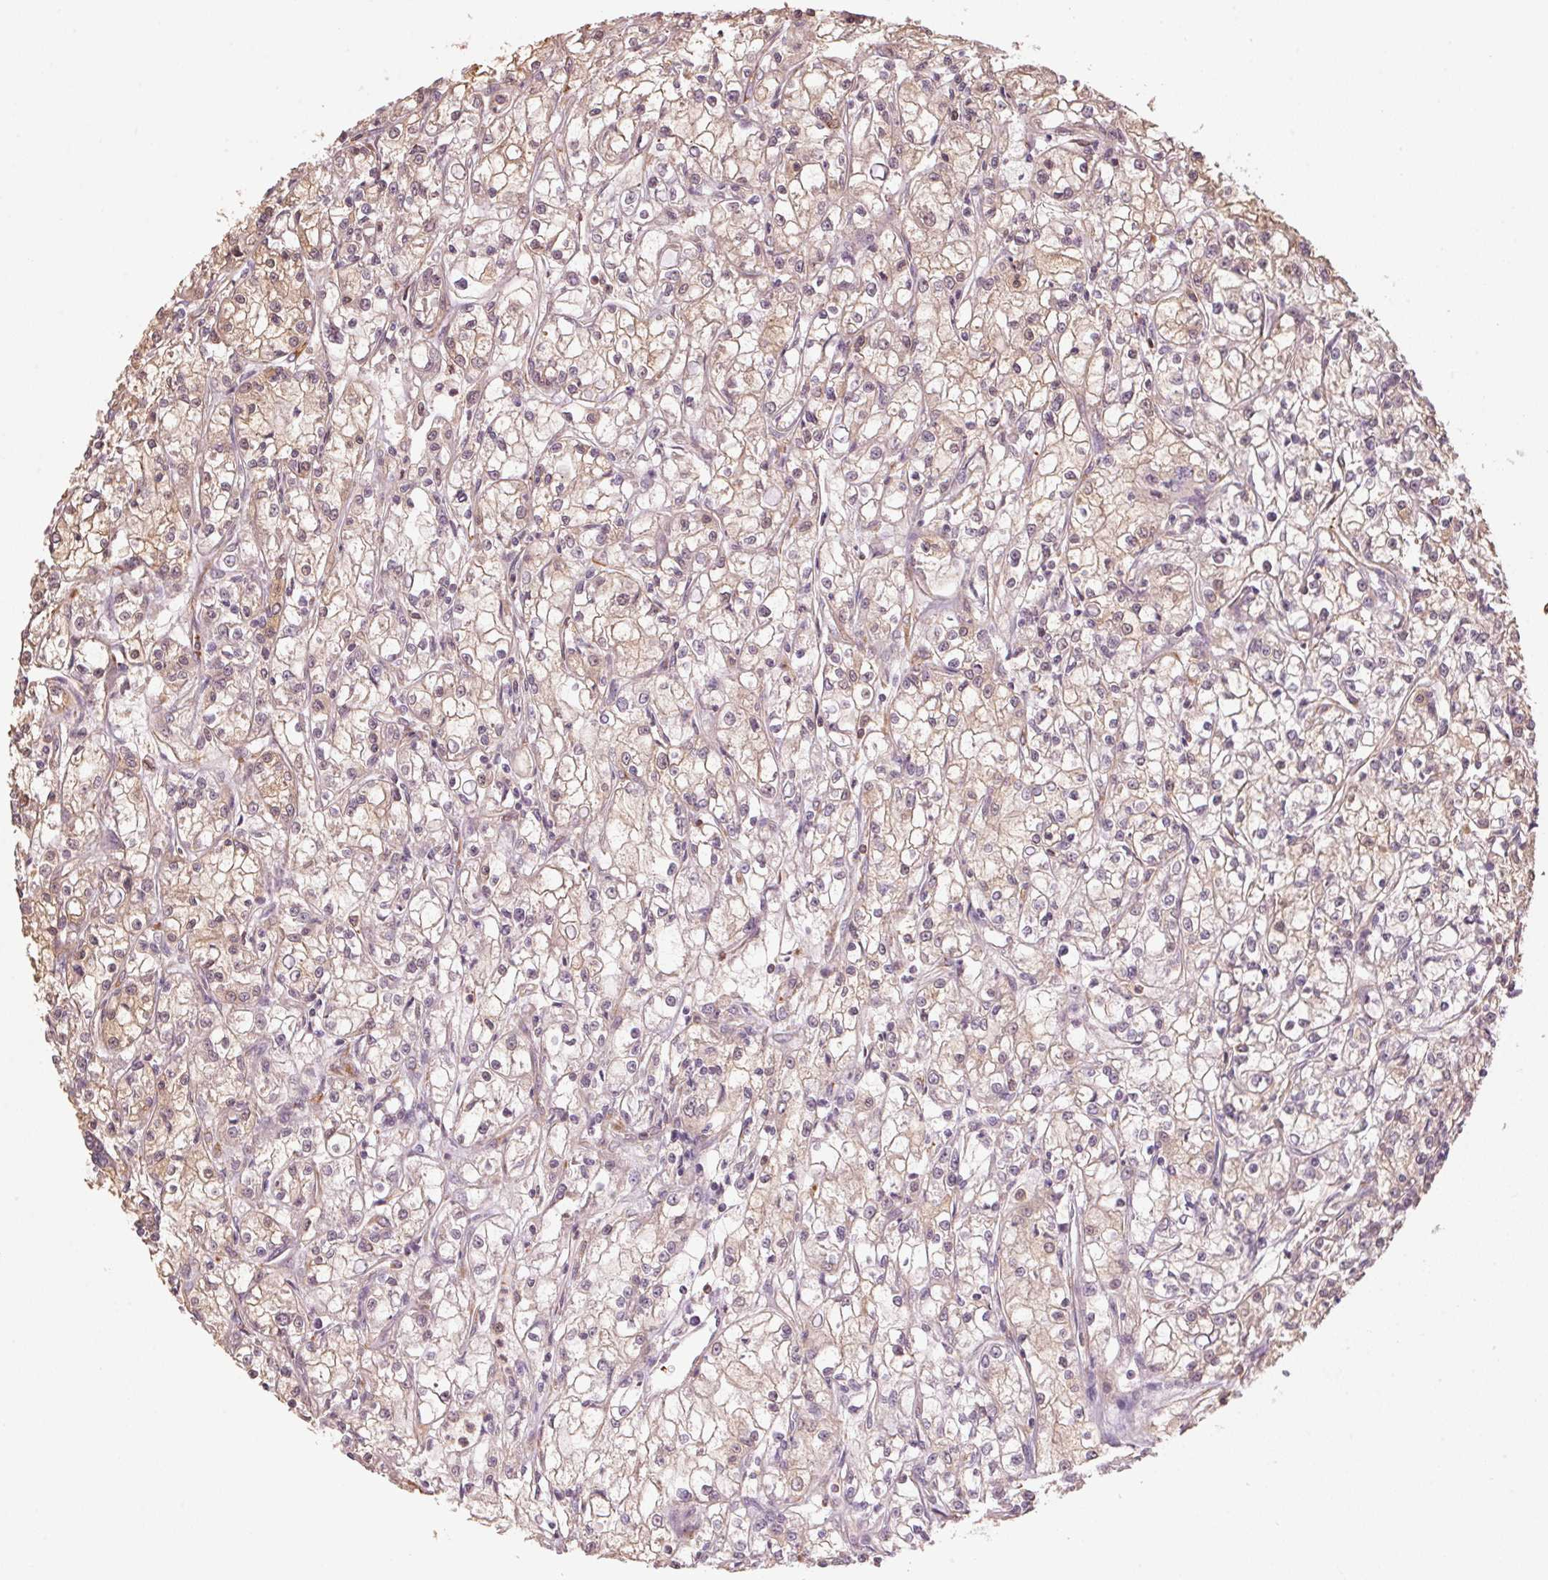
{"staining": {"intensity": "weak", "quantity": ">75%", "location": "cytoplasmic/membranous"}, "tissue": "renal cancer", "cell_type": "Tumor cells", "image_type": "cancer", "snomed": [{"axis": "morphology", "description": "Adenocarcinoma, NOS"}, {"axis": "topography", "description": "Kidney"}], "caption": "Protein staining of renal adenocarcinoma tissue exhibits weak cytoplasmic/membranous positivity in about >75% of tumor cells.", "gene": "QDPR", "patient": {"sex": "female", "age": 59}}